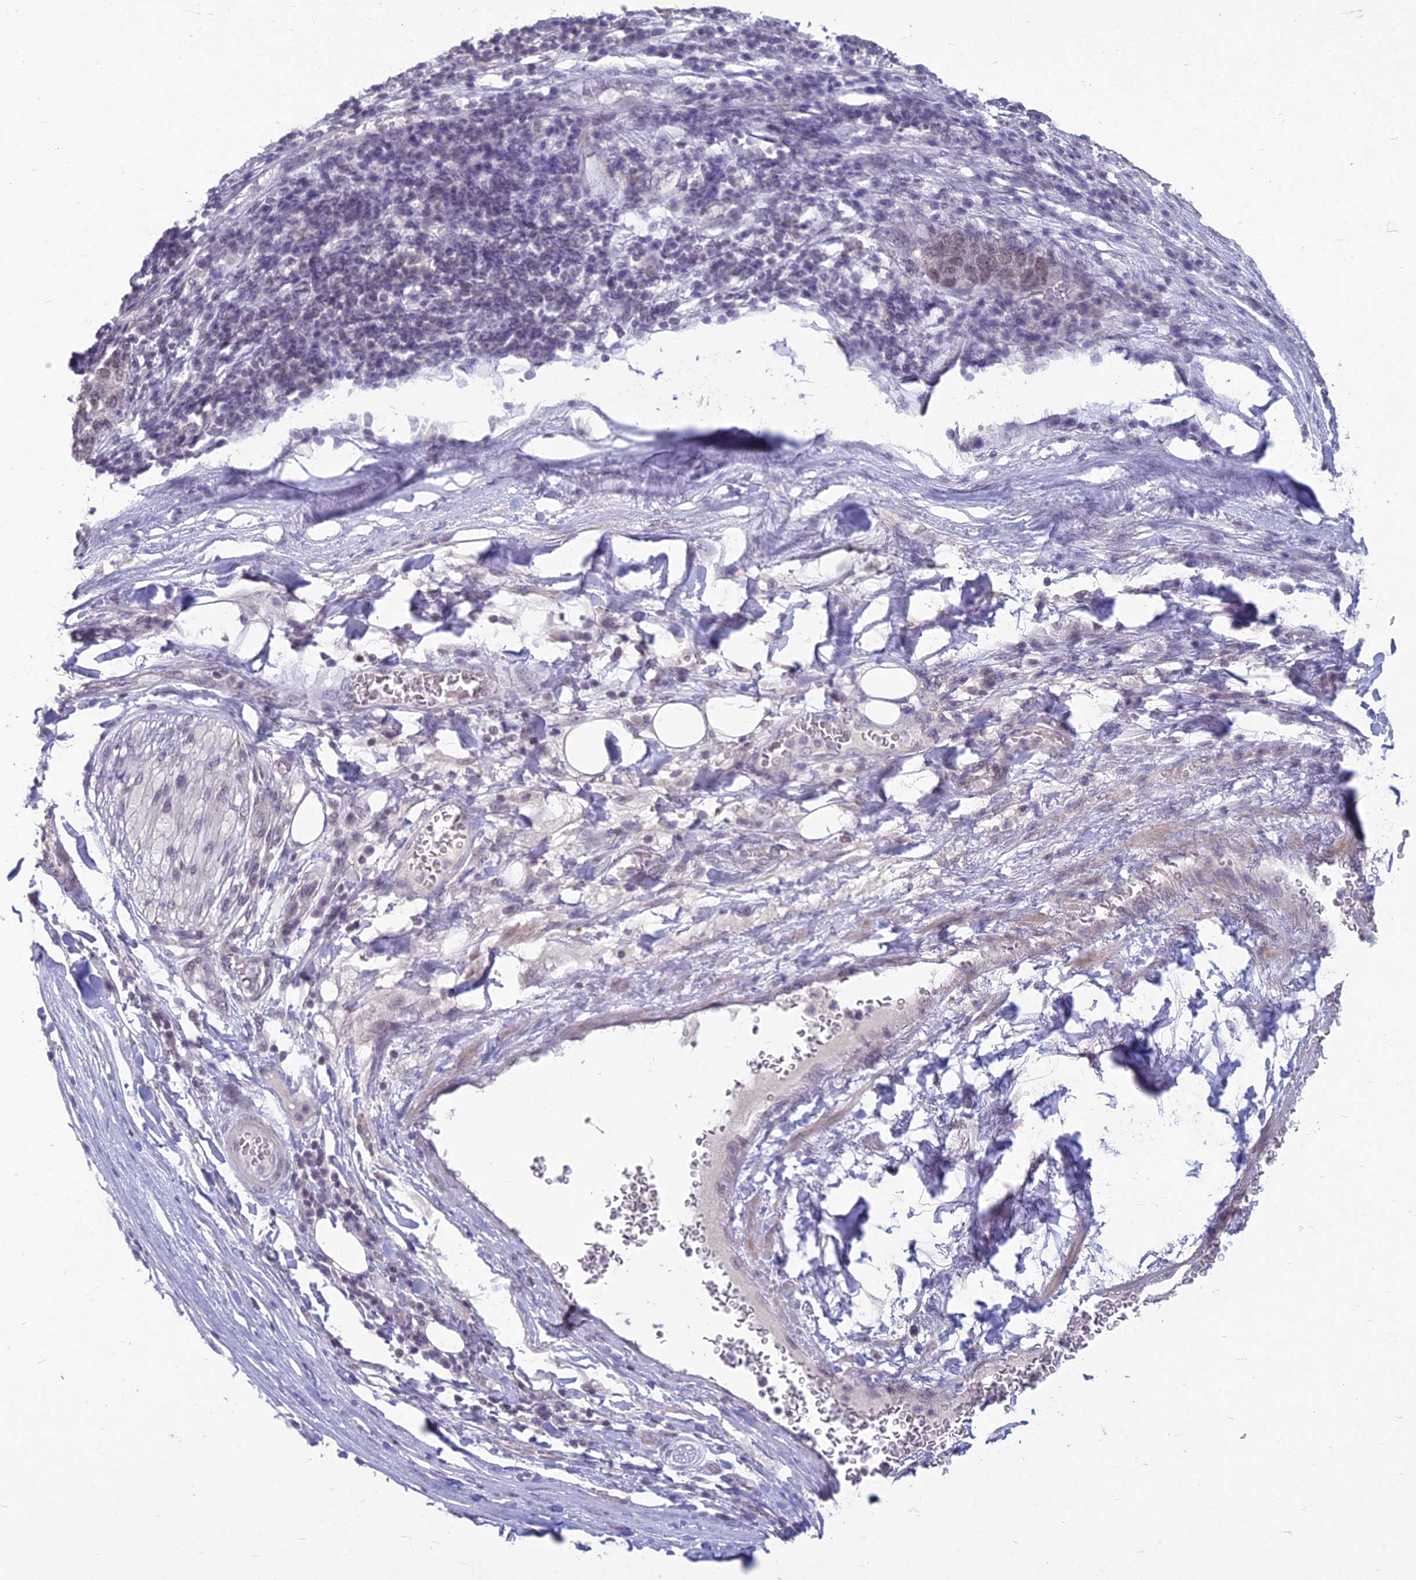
{"staining": {"intensity": "weak", "quantity": "25%-75%", "location": "nuclear"}, "tissue": "pancreatic cancer", "cell_type": "Tumor cells", "image_type": "cancer", "snomed": [{"axis": "morphology", "description": "Adenocarcinoma, NOS"}, {"axis": "topography", "description": "Pancreas"}], "caption": "The photomicrograph shows staining of adenocarcinoma (pancreatic), revealing weak nuclear protein expression (brown color) within tumor cells.", "gene": "KAT7", "patient": {"sex": "female", "age": 61}}